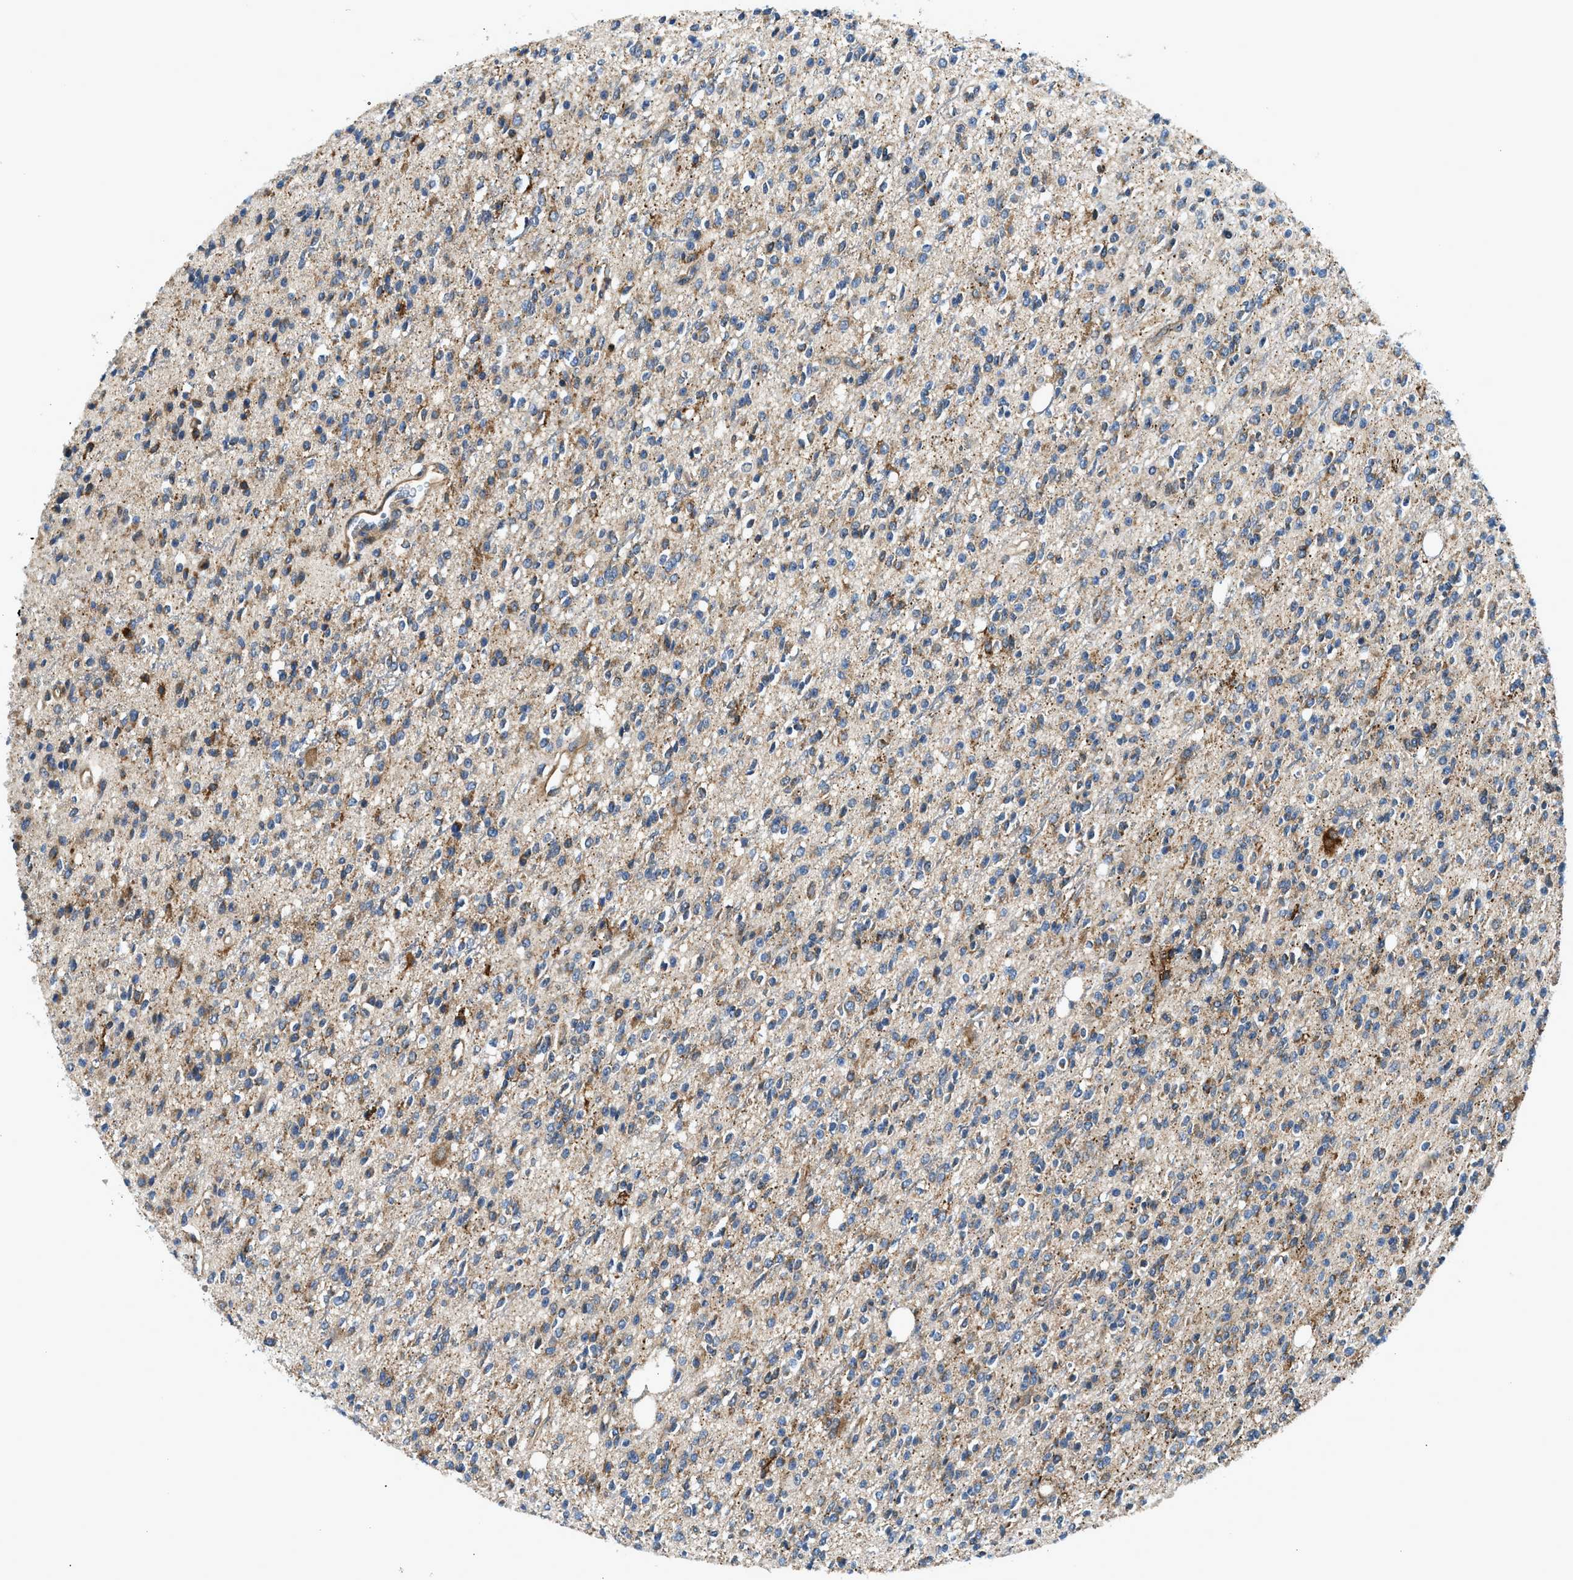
{"staining": {"intensity": "weak", "quantity": ">75%", "location": "cytoplasmic/membranous"}, "tissue": "glioma", "cell_type": "Tumor cells", "image_type": "cancer", "snomed": [{"axis": "morphology", "description": "Glioma, malignant, High grade"}, {"axis": "topography", "description": "Brain"}], "caption": "Brown immunohistochemical staining in glioma demonstrates weak cytoplasmic/membranous staining in about >75% of tumor cells. (IHC, brightfield microscopy, high magnification).", "gene": "LPIN2", "patient": {"sex": "male", "age": 34}}